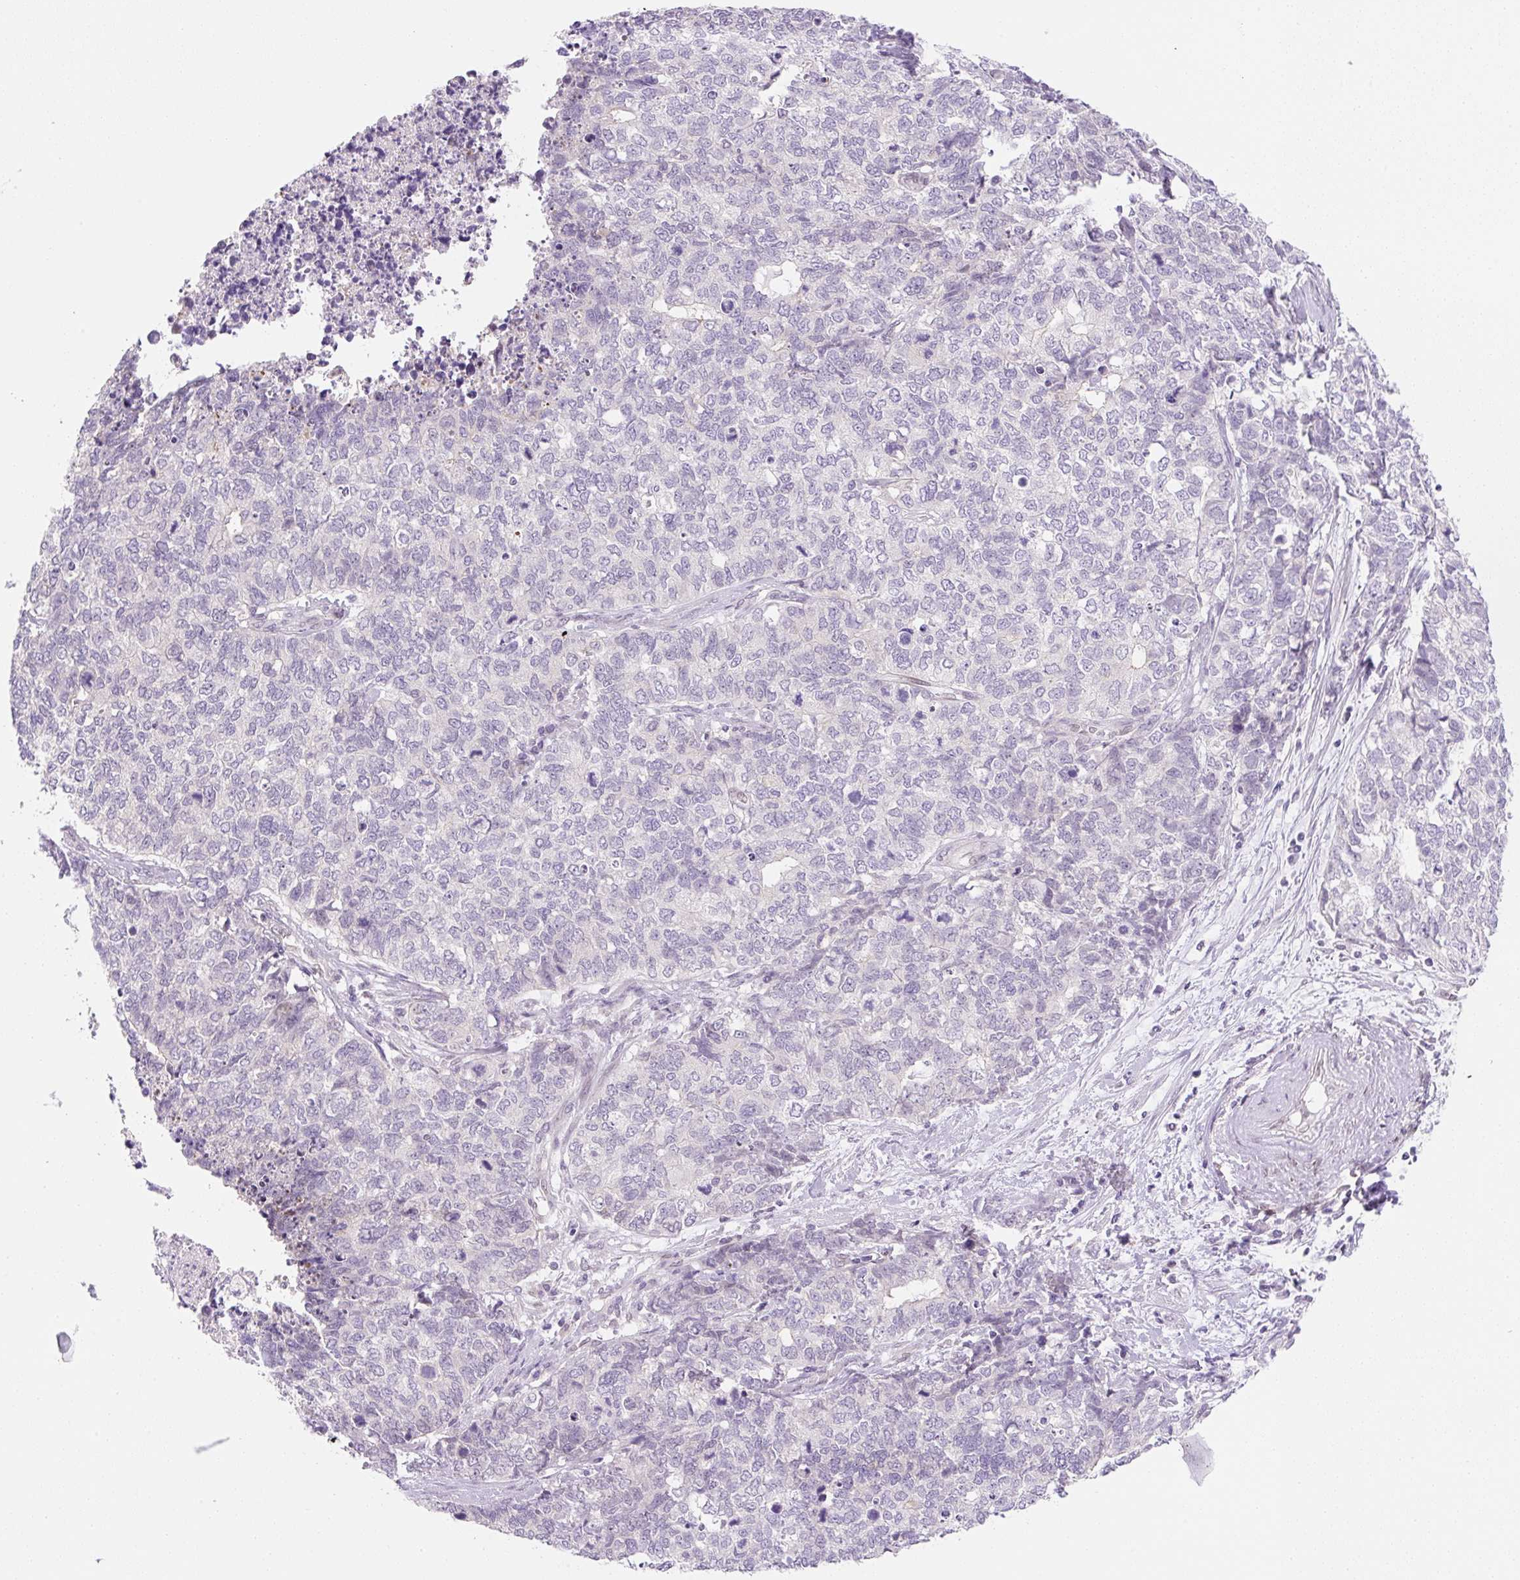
{"staining": {"intensity": "negative", "quantity": "none", "location": "none"}, "tissue": "cervical cancer", "cell_type": "Tumor cells", "image_type": "cancer", "snomed": [{"axis": "morphology", "description": "Squamous cell carcinoma, NOS"}, {"axis": "topography", "description": "Cervix"}], "caption": "Tumor cells are negative for brown protein staining in cervical squamous cell carcinoma.", "gene": "SYNE3", "patient": {"sex": "female", "age": 63}}